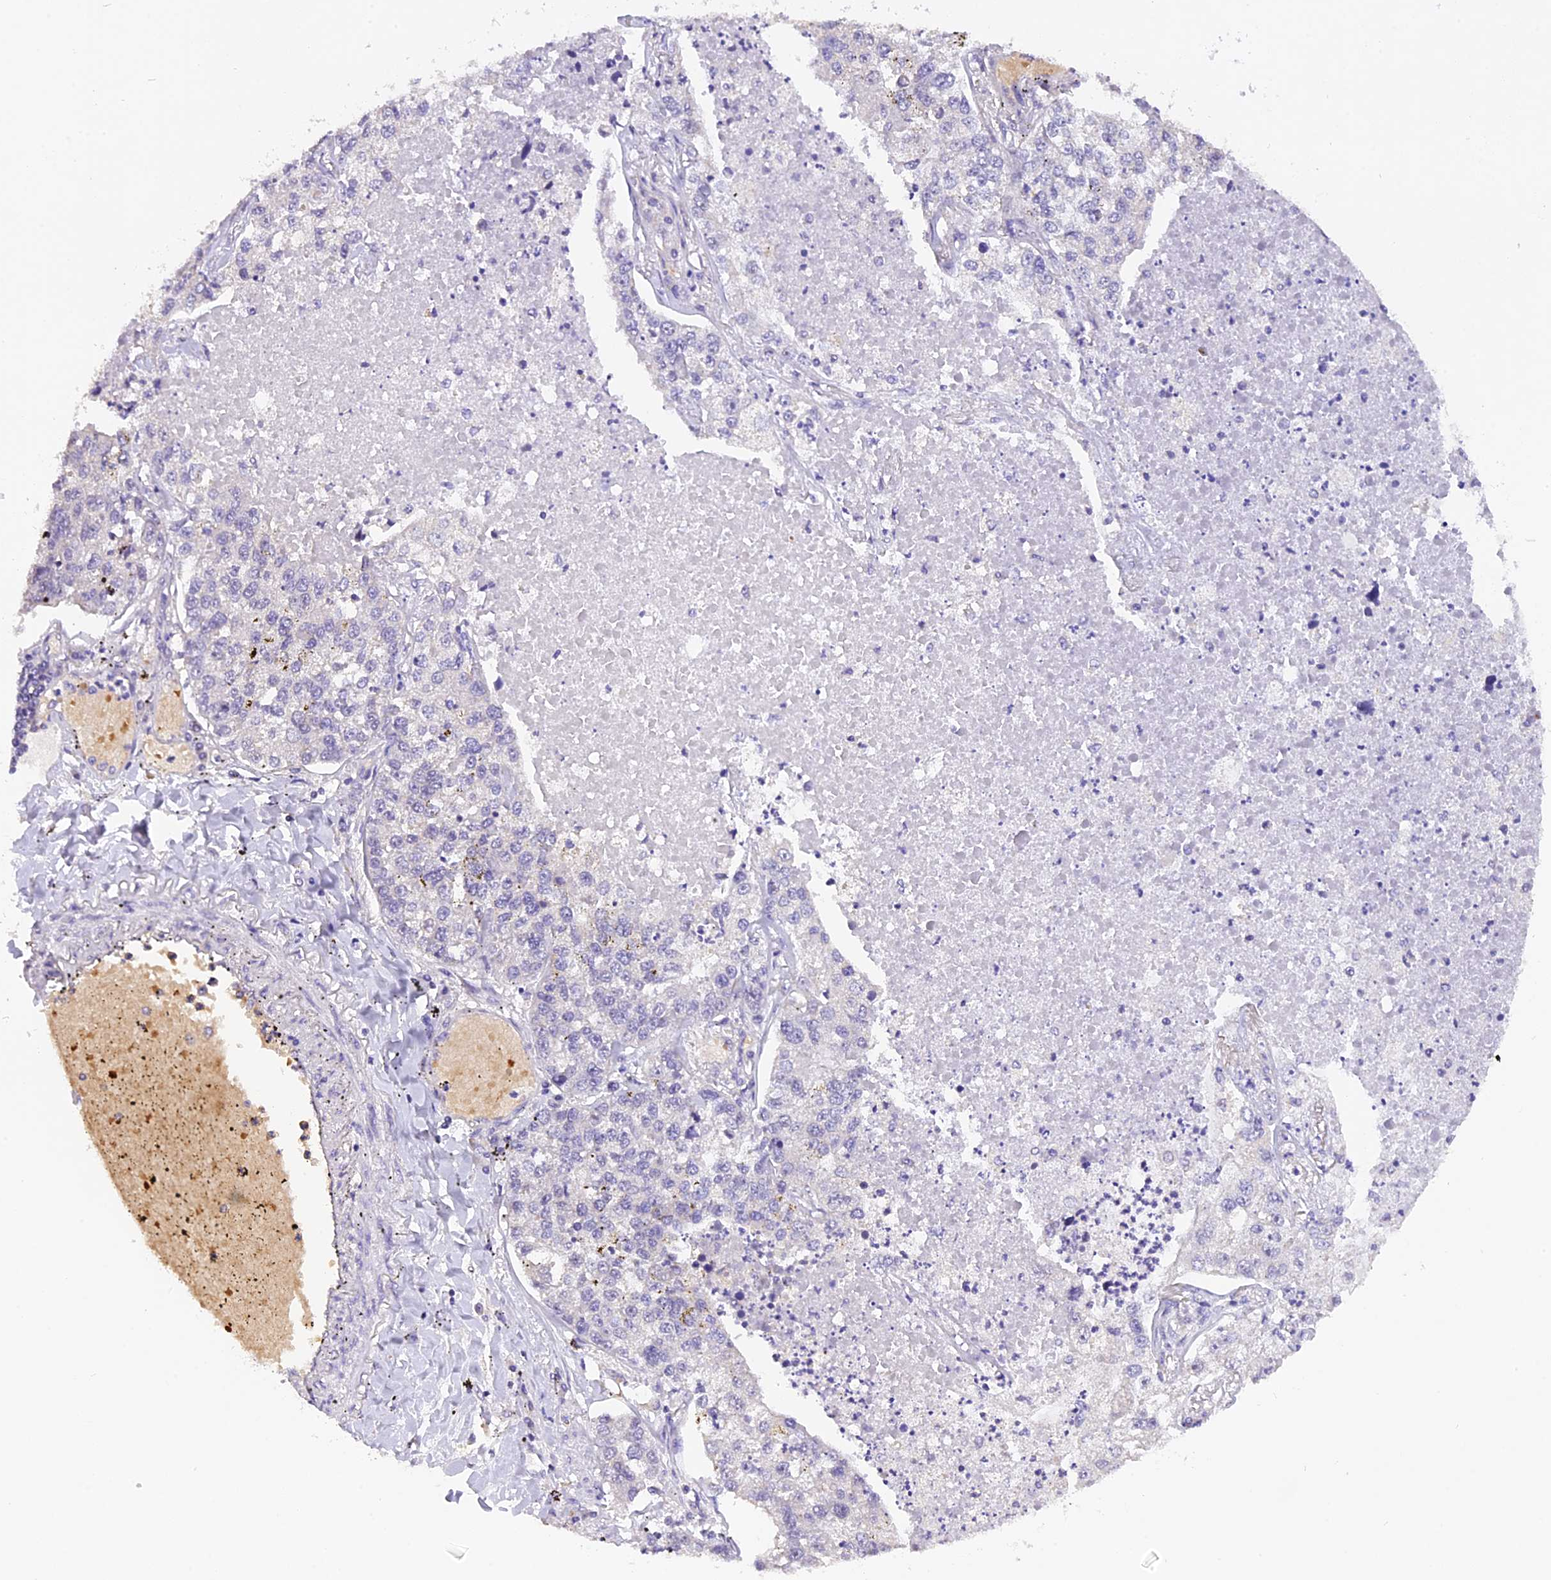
{"staining": {"intensity": "negative", "quantity": "none", "location": "none"}, "tissue": "lung cancer", "cell_type": "Tumor cells", "image_type": "cancer", "snomed": [{"axis": "morphology", "description": "Adenocarcinoma, NOS"}, {"axis": "topography", "description": "Lung"}], "caption": "This image is of lung adenocarcinoma stained with IHC to label a protein in brown with the nuclei are counter-stained blue. There is no expression in tumor cells. (Immunohistochemistry (ihc), brightfield microscopy, high magnification).", "gene": "AHSP", "patient": {"sex": "male", "age": 49}}